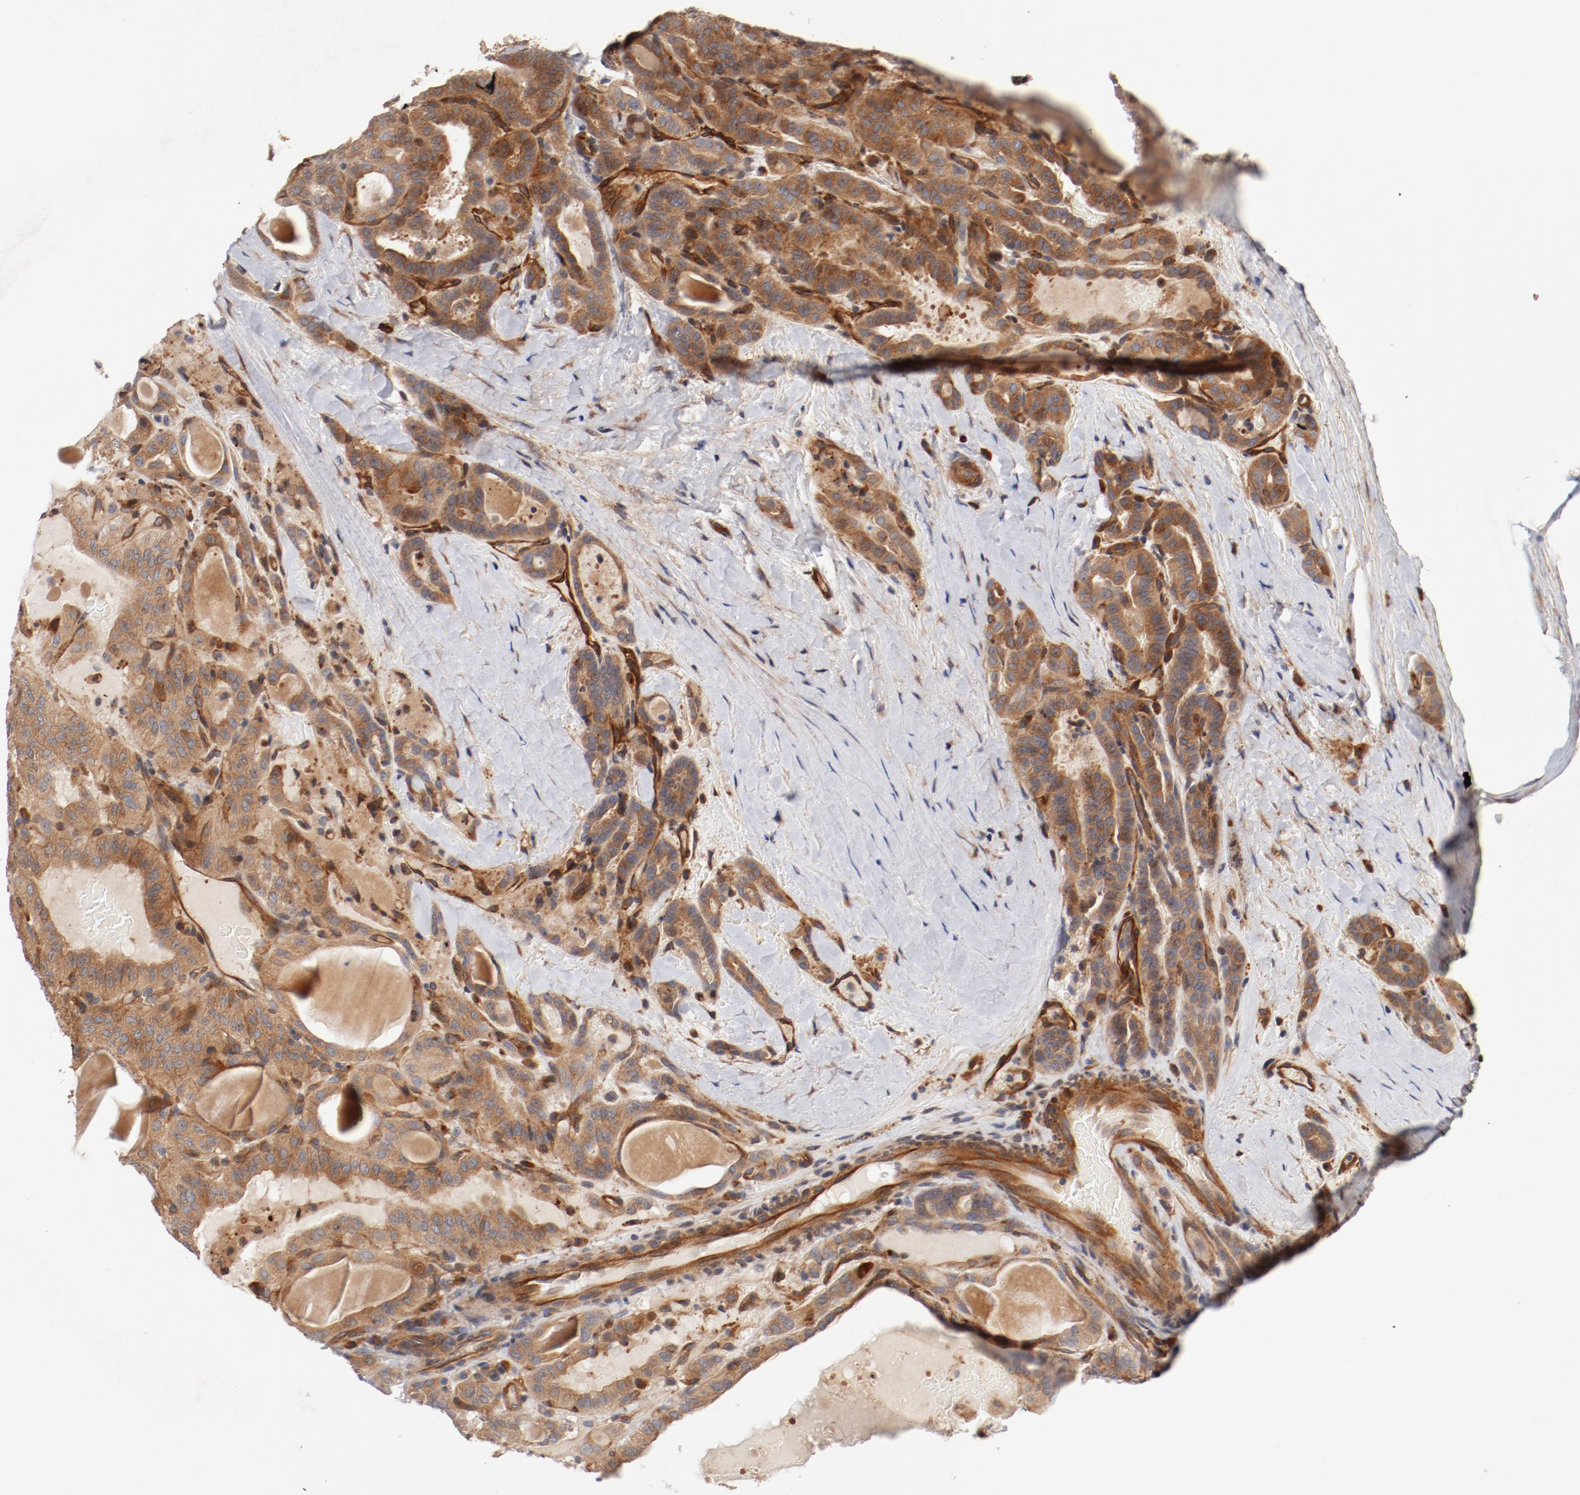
{"staining": {"intensity": "moderate", "quantity": ">75%", "location": "cytoplasmic/membranous"}, "tissue": "thyroid cancer", "cell_type": "Tumor cells", "image_type": "cancer", "snomed": [{"axis": "morphology", "description": "Papillary adenocarcinoma, NOS"}, {"axis": "topography", "description": "Thyroid gland"}], "caption": "Moderate cytoplasmic/membranous expression is identified in about >75% of tumor cells in thyroid cancer (papillary adenocarcinoma).", "gene": "PITPNM2", "patient": {"sex": "male", "age": 77}}